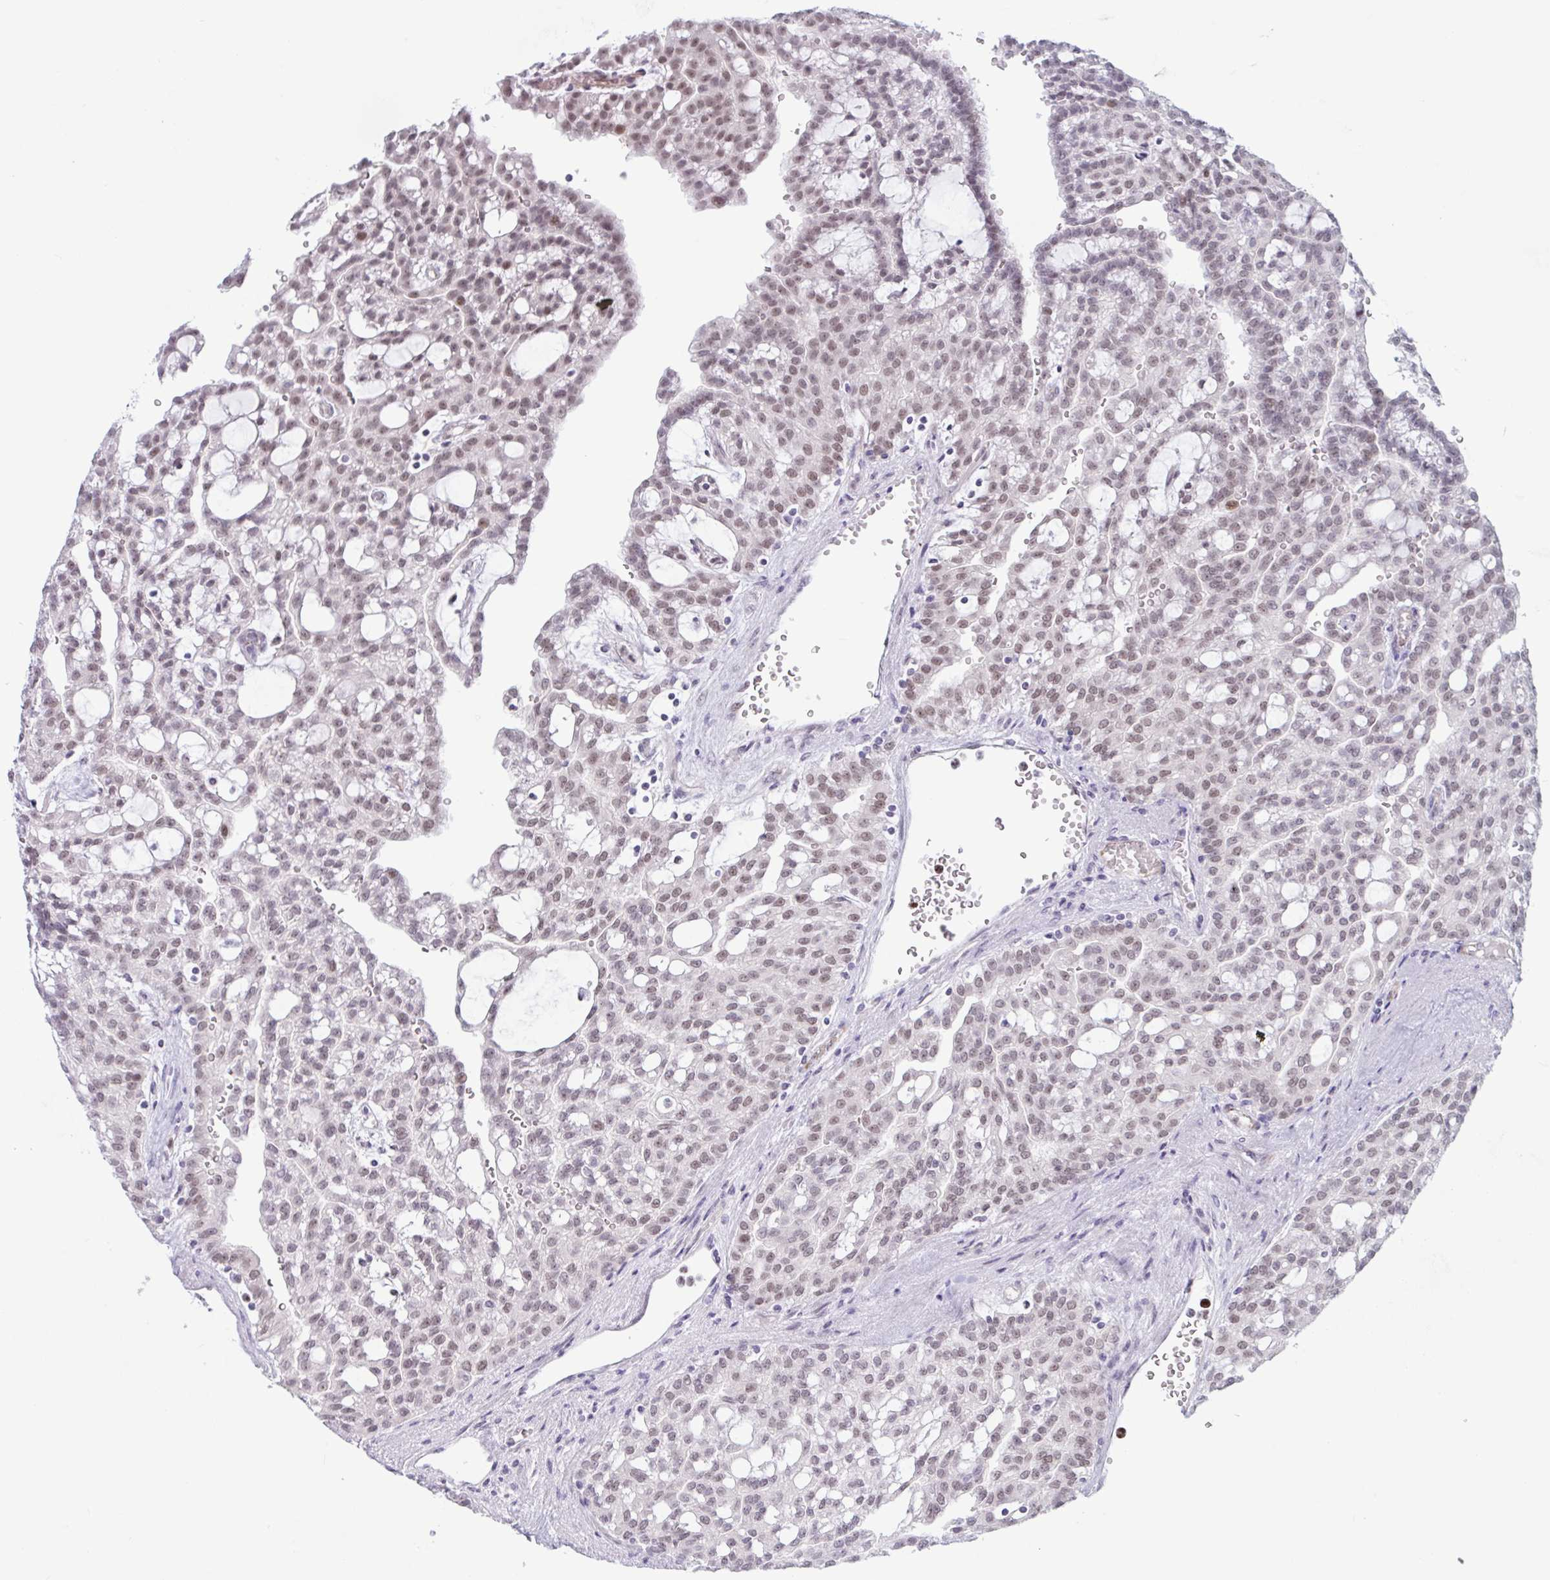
{"staining": {"intensity": "weak", "quantity": ">75%", "location": "nuclear"}, "tissue": "renal cancer", "cell_type": "Tumor cells", "image_type": "cancer", "snomed": [{"axis": "morphology", "description": "Adenocarcinoma, NOS"}, {"axis": "topography", "description": "Kidney"}], "caption": "Immunohistochemical staining of adenocarcinoma (renal) exhibits weak nuclear protein staining in about >75% of tumor cells. The protein is shown in brown color, while the nuclei are stained blue.", "gene": "PRMT6", "patient": {"sex": "male", "age": 63}}